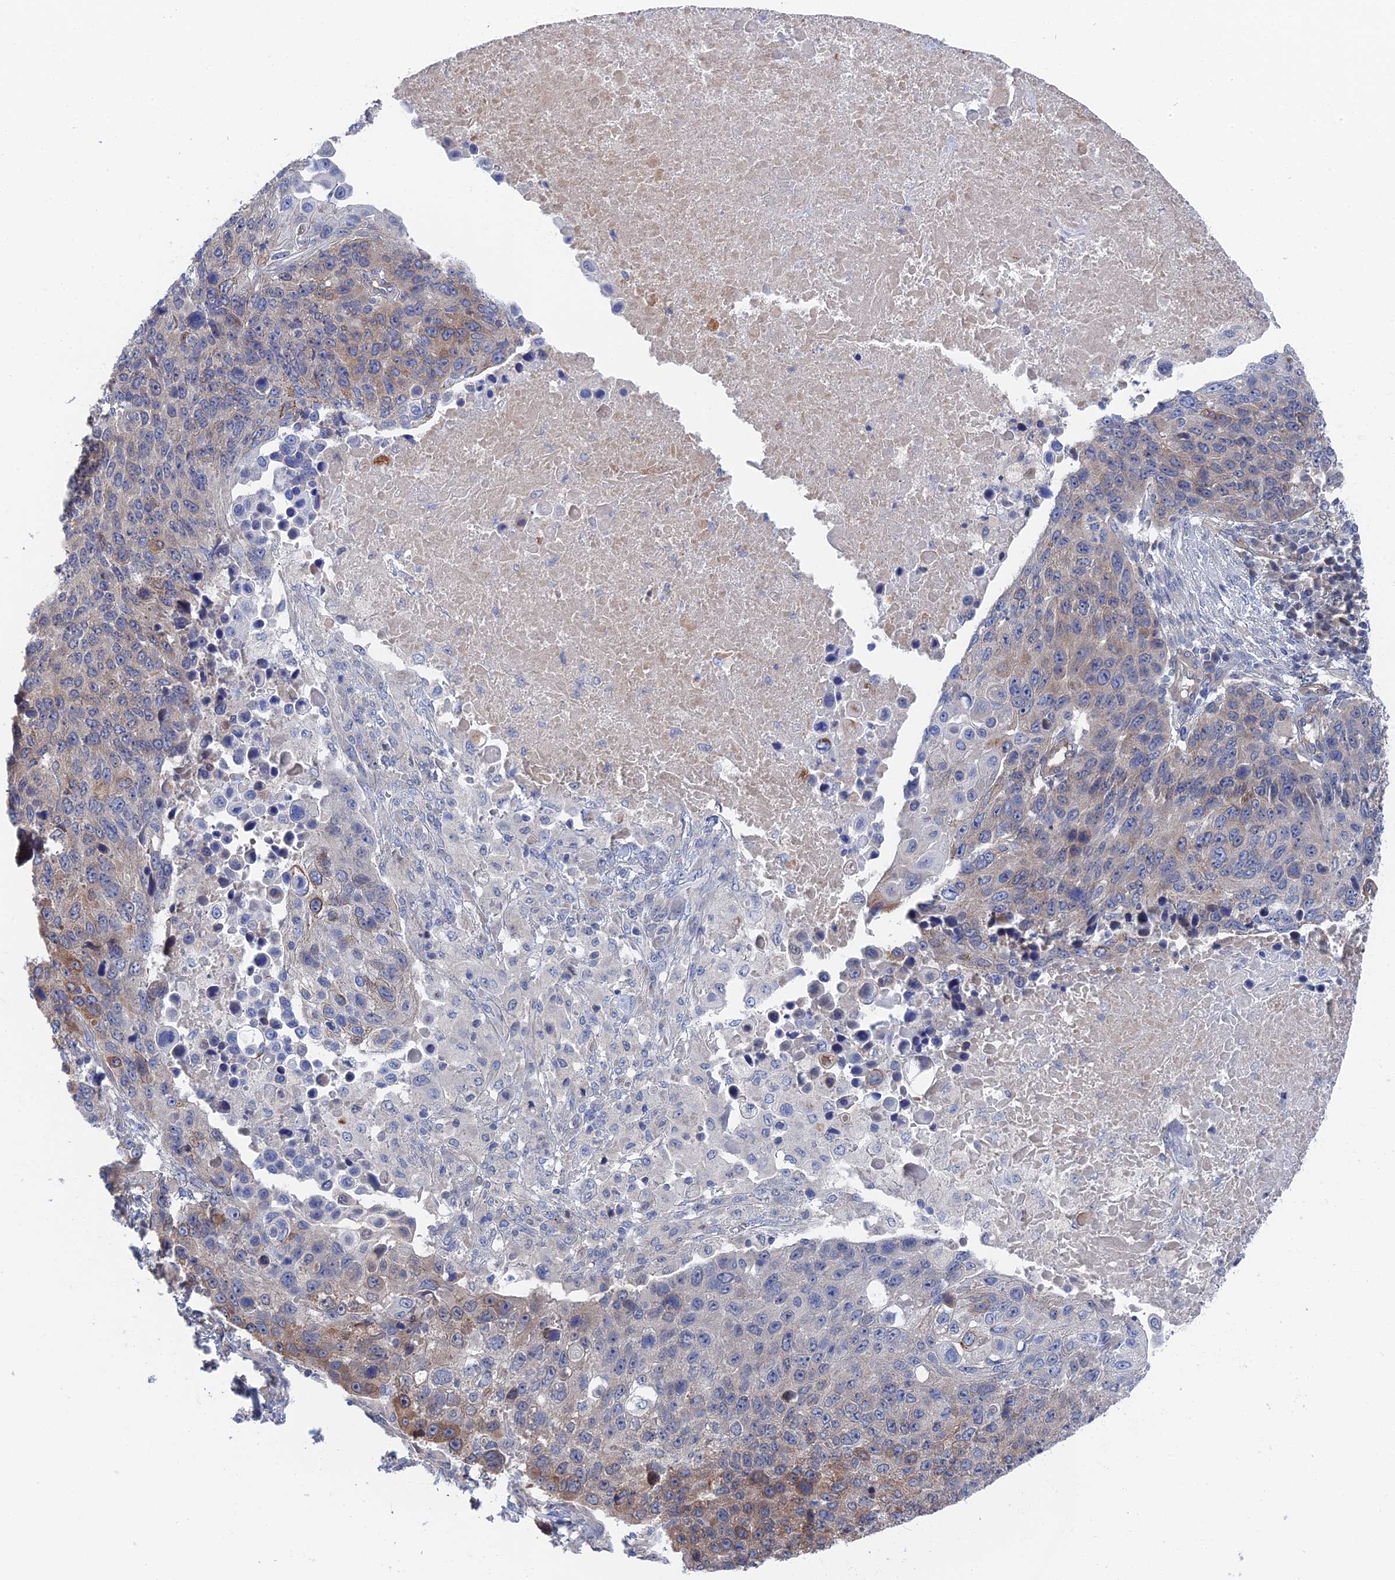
{"staining": {"intensity": "moderate", "quantity": "<25%", "location": "cytoplasmic/membranous"}, "tissue": "lung cancer", "cell_type": "Tumor cells", "image_type": "cancer", "snomed": [{"axis": "morphology", "description": "Normal tissue, NOS"}, {"axis": "morphology", "description": "Squamous cell carcinoma, NOS"}, {"axis": "topography", "description": "Lymph node"}, {"axis": "topography", "description": "Lung"}], "caption": "Immunohistochemical staining of human squamous cell carcinoma (lung) exhibits low levels of moderate cytoplasmic/membranous protein expression in about <25% of tumor cells. The staining was performed using DAB, with brown indicating positive protein expression. Nuclei are stained blue with hematoxylin.", "gene": "MTHFSD", "patient": {"sex": "male", "age": 66}}